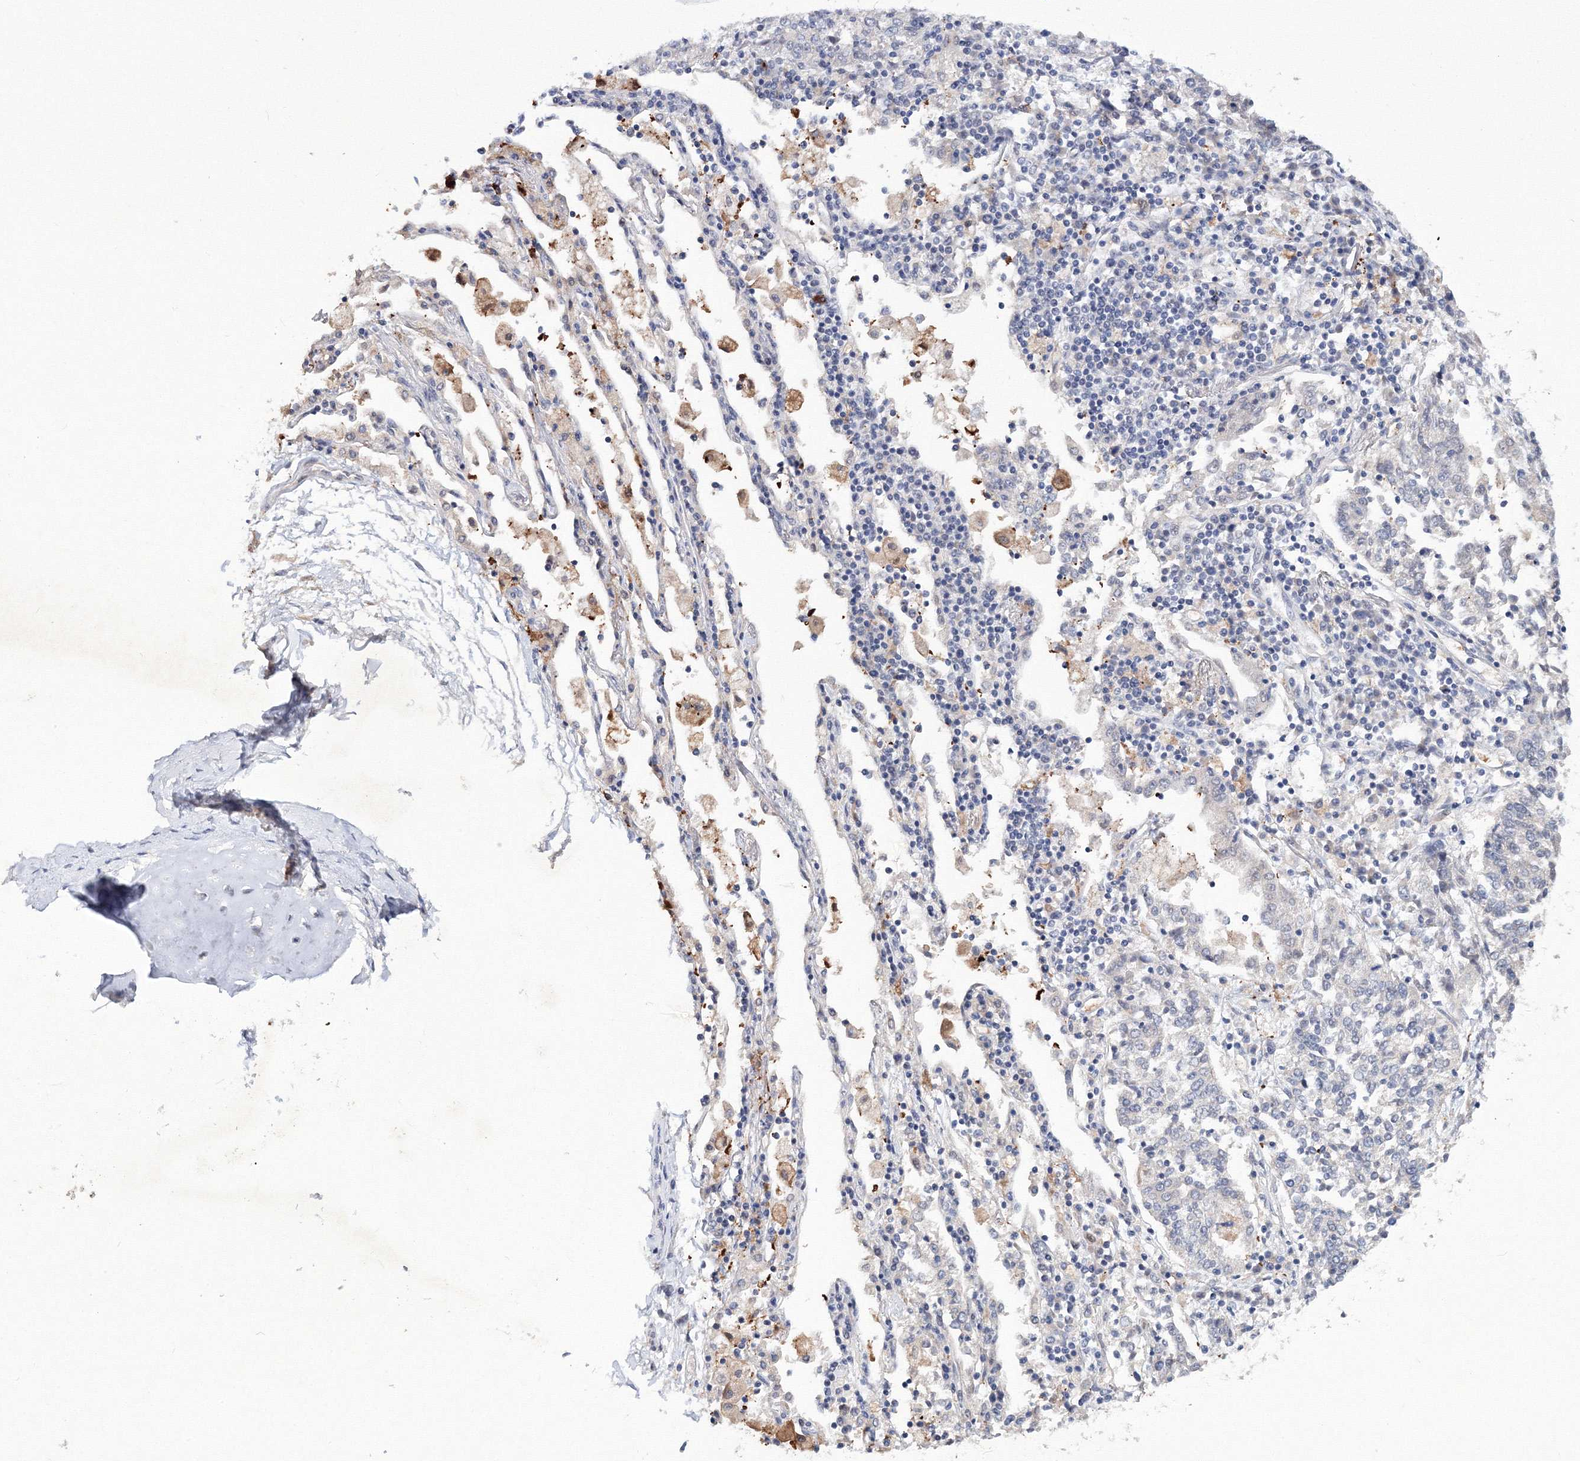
{"staining": {"intensity": "negative", "quantity": "none", "location": "none"}, "tissue": "lung cancer", "cell_type": "Tumor cells", "image_type": "cancer", "snomed": [{"axis": "morphology", "description": "Normal tissue, NOS"}, {"axis": "morphology", "description": "Squamous cell carcinoma, NOS"}, {"axis": "topography", "description": "Cartilage tissue"}, {"axis": "topography", "description": "Lung"}, {"axis": "topography", "description": "Peripheral nerve tissue"}], "caption": "Tumor cells show no significant staining in lung cancer.", "gene": "C11orf52", "patient": {"sex": "female", "age": 49}}